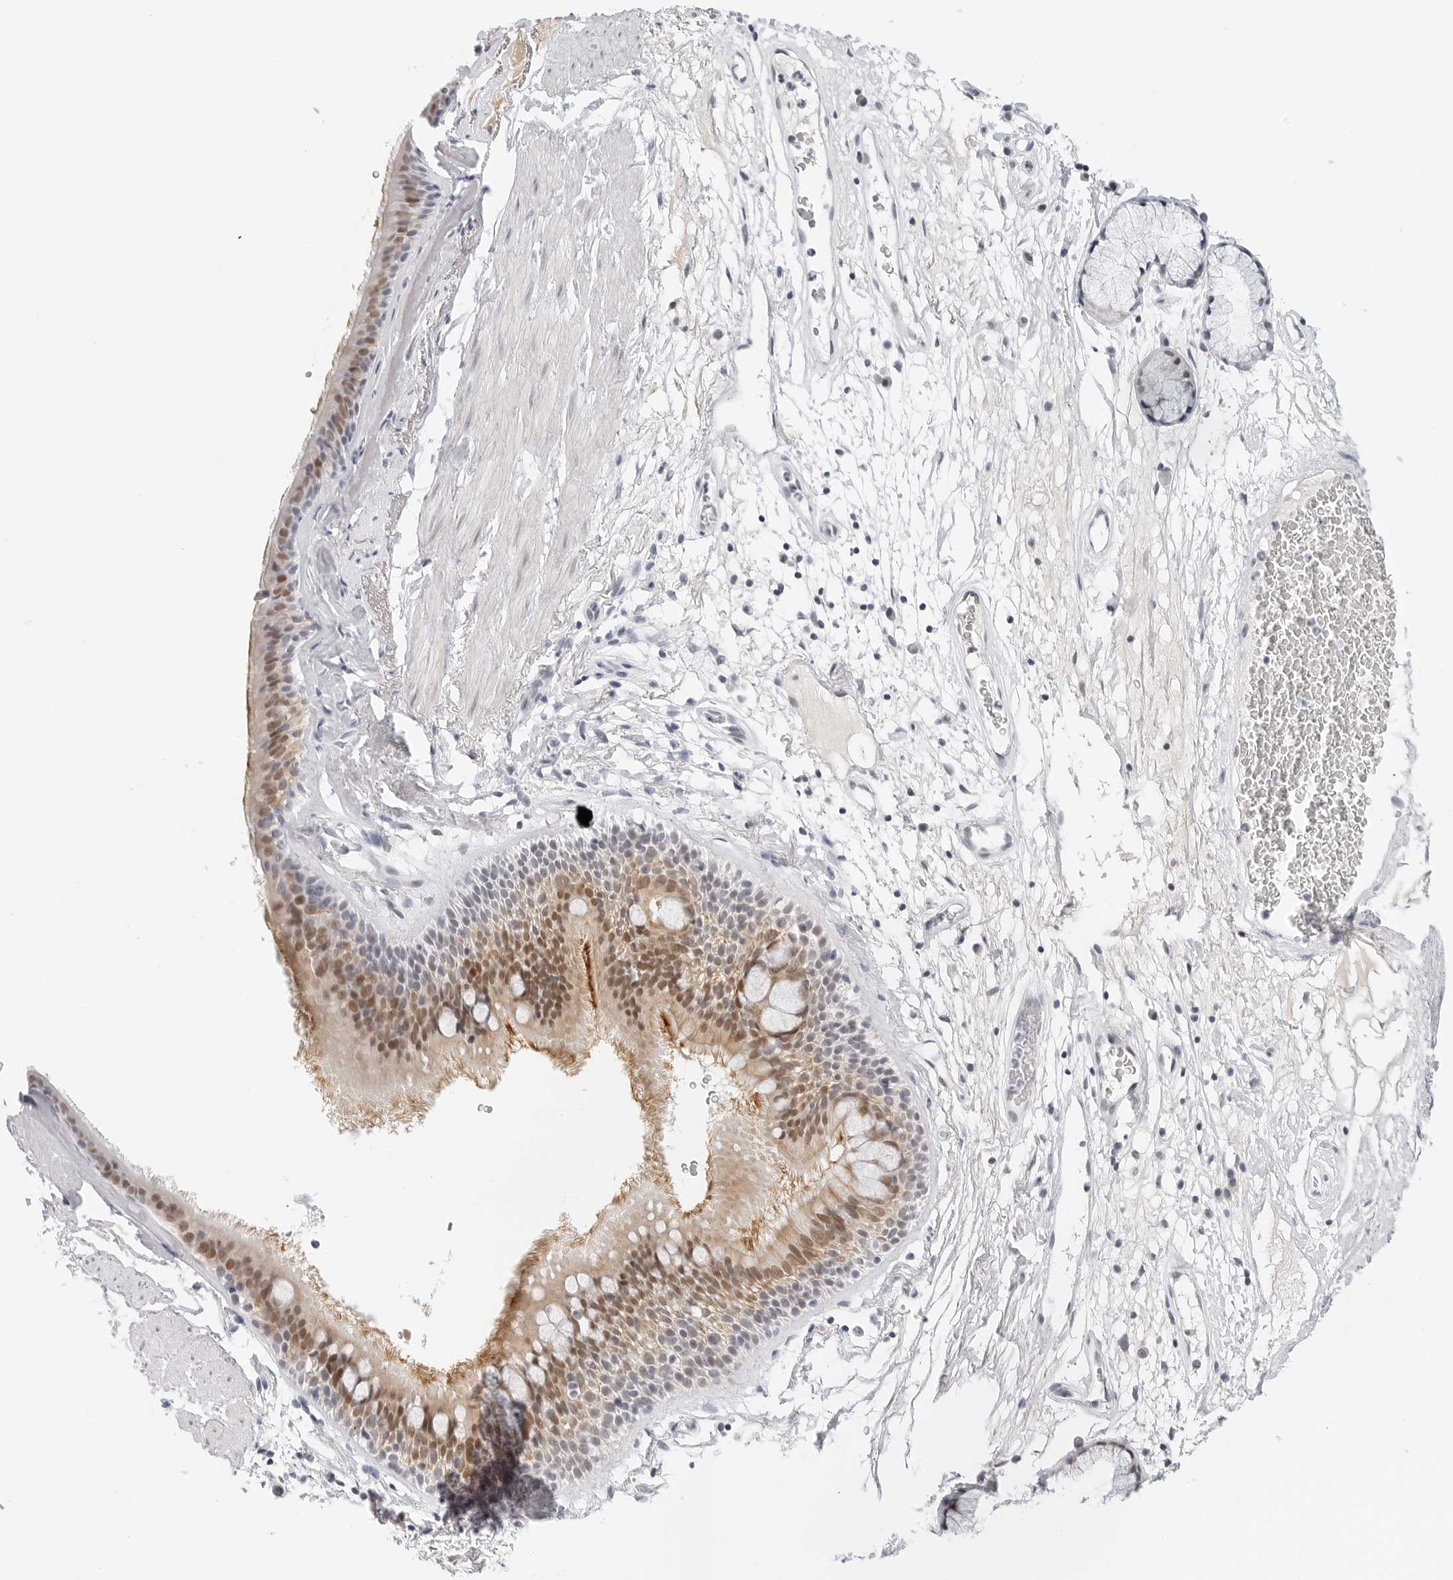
{"staining": {"intensity": "moderate", "quantity": ">75%", "location": "cytoplasmic/membranous,nuclear"}, "tissue": "bronchus", "cell_type": "Respiratory epithelial cells", "image_type": "normal", "snomed": [{"axis": "morphology", "description": "Normal tissue, NOS"}, {"axis": "topography", "description": "Cartilage tissue"}], "caption": "Approximately >75% of respiratory epithelial cells in normal human bronchus exhibit moderate cytoplasmic/membranous,nuclear protein staining as visualized by brown immunohistochemical staining.", "gene": "TSEN2", "patient": {"sex": "female", "age": 63}}